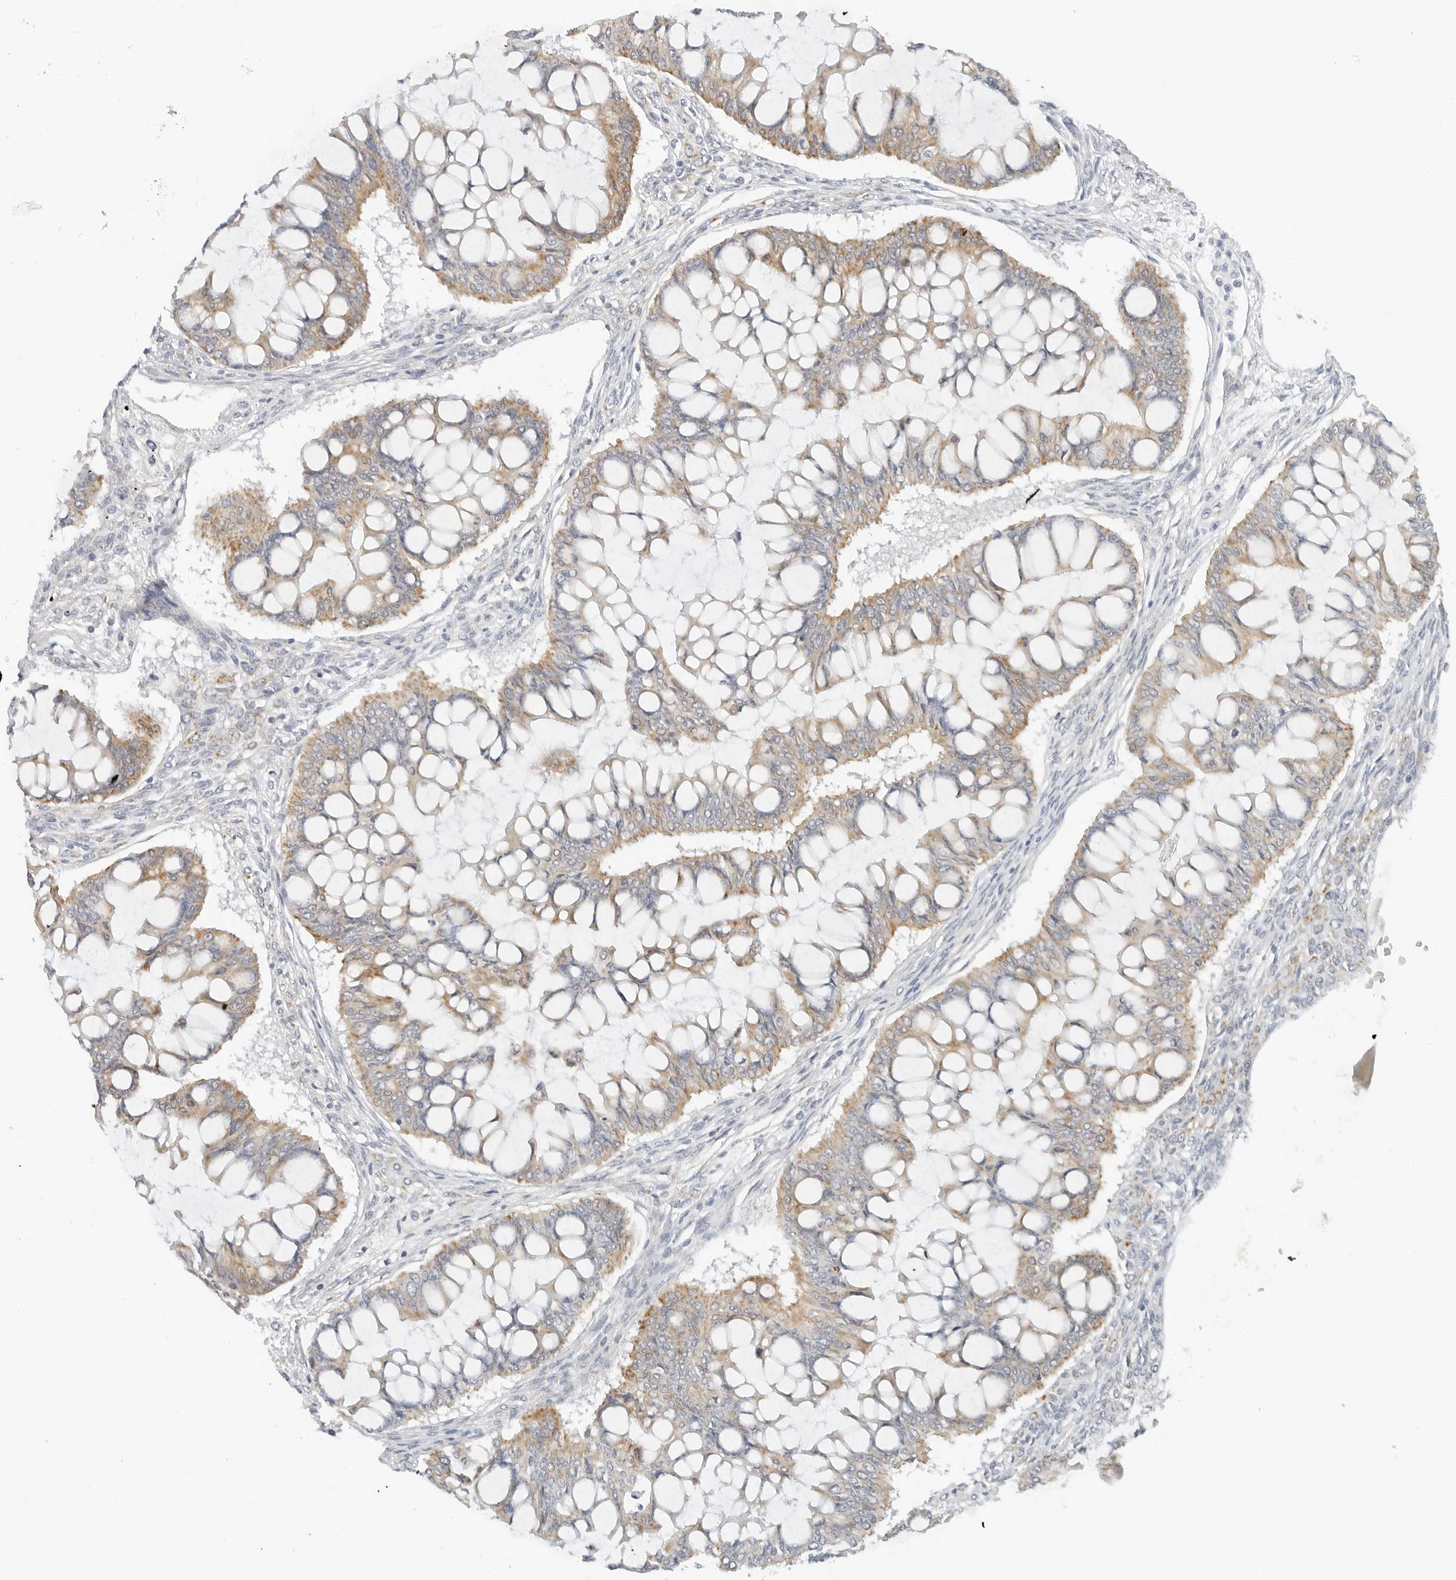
{"staining": {"intensity": "moderate", "quantity": ">75%", "location": "cytoplasmic/membranous"}, "tissue": "ovarian cancer", "cell_type": "Tumor cells", "image_type": "cancer", "snomed": [{"axis": "morphology", "description": "Cystadenocarcinoma, mucinous, NOS"}, {"axis": "topography", "description": "Ovary"}], "caption": "Human ovarian cancer stained with a protein marker displays moderate staining in tumor cells.", "gene": "RC3H1", "patient": {"sex": "female", "age": 73}}